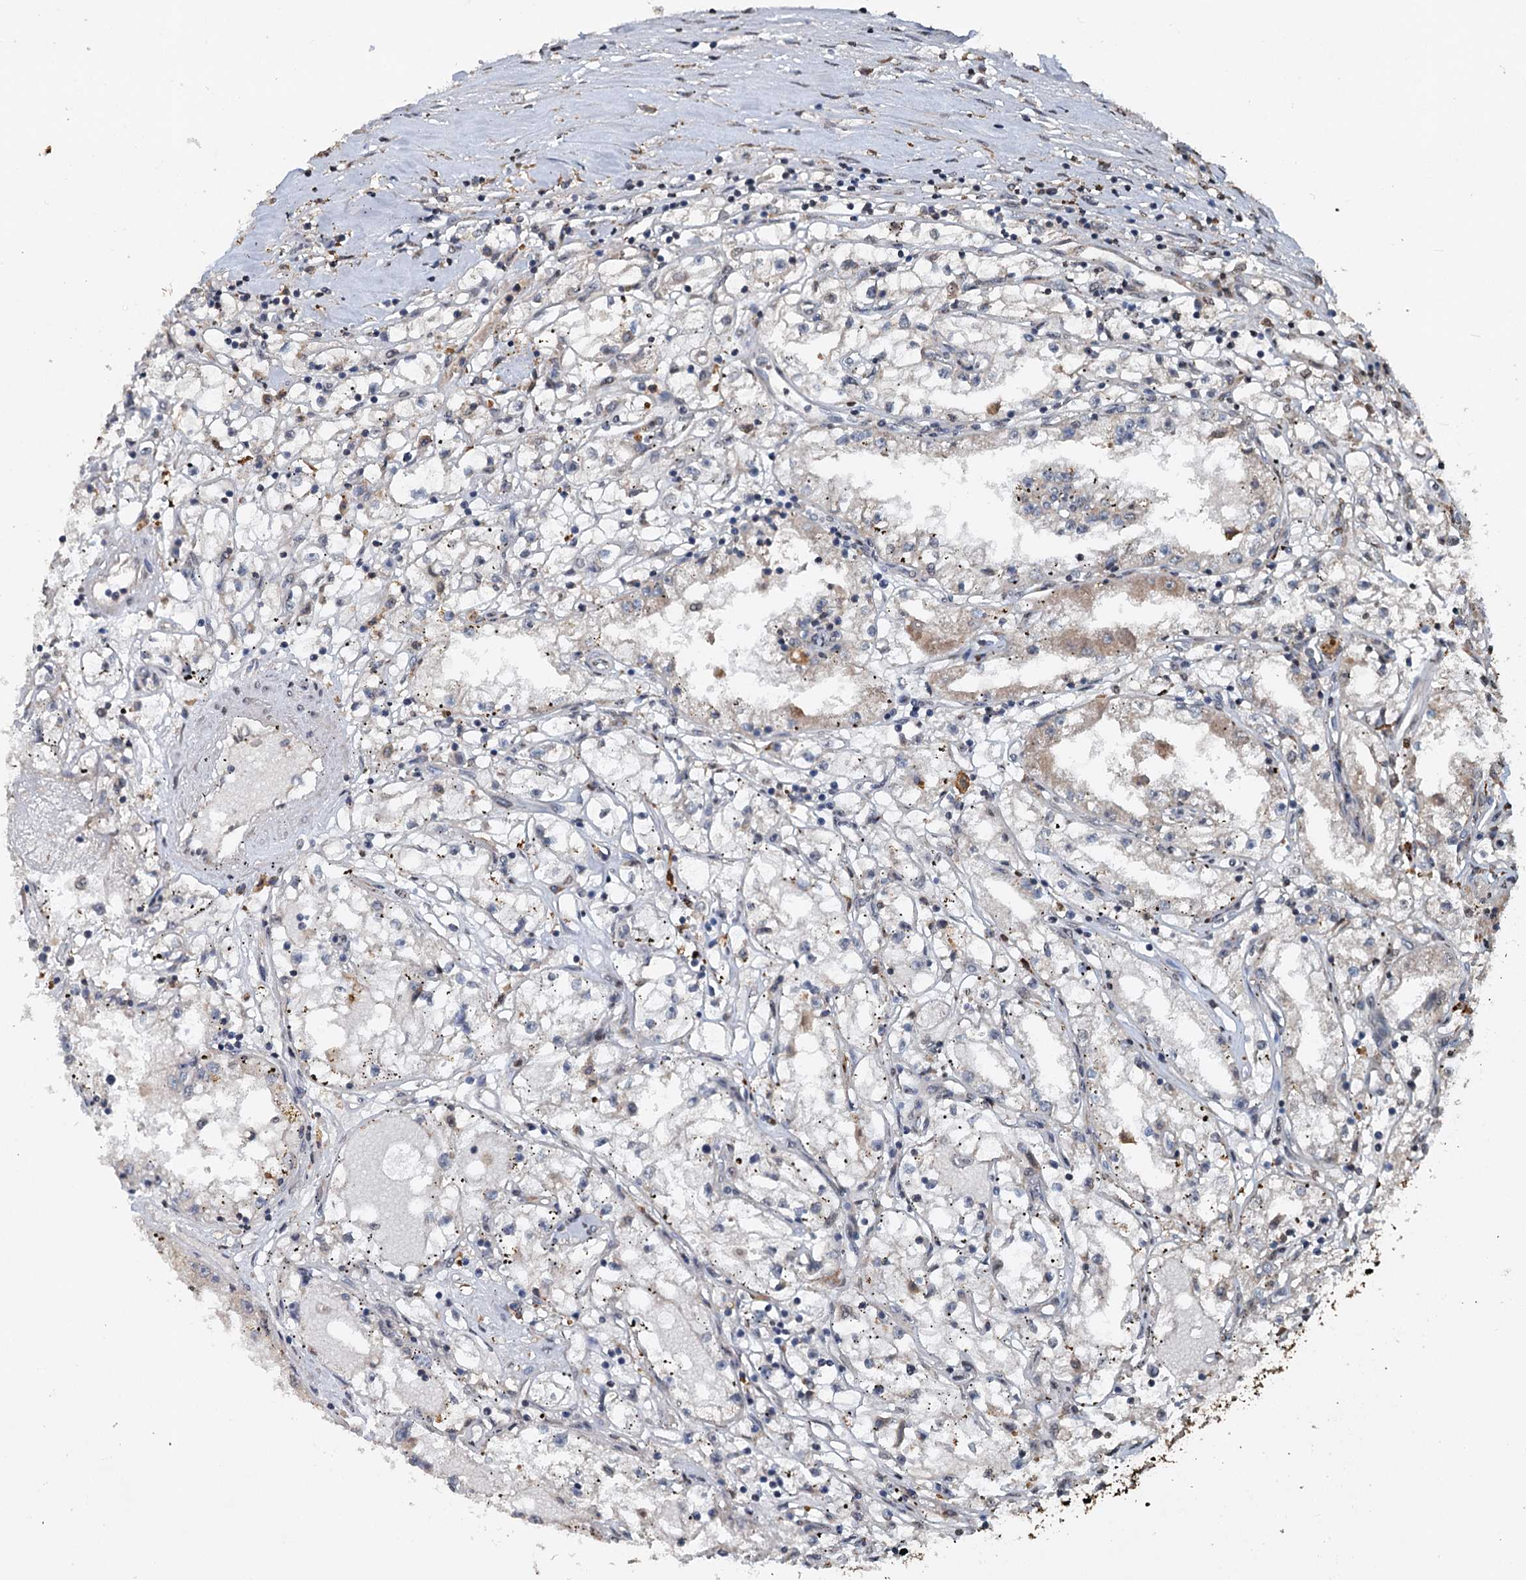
{"staining": {"intensity": "negative", "quantity": "none", "location": "none"}, "tissue": "renal cancer", "cell_type": "Tumor cells", "image_type": "cancer", "snomed": [{"axis": "morphology", "description": "Adenocarcinoma, NOS"}, {"axis": "topography", "description": "Kidney"}], "caption": "Human renal adenocarcinoma stained for a protein using immunohistochemistry (IHC) shows no staining in tumor cells.", "gene": "N4BP2L2", "patient": {"sex": "male", "age": 56}}